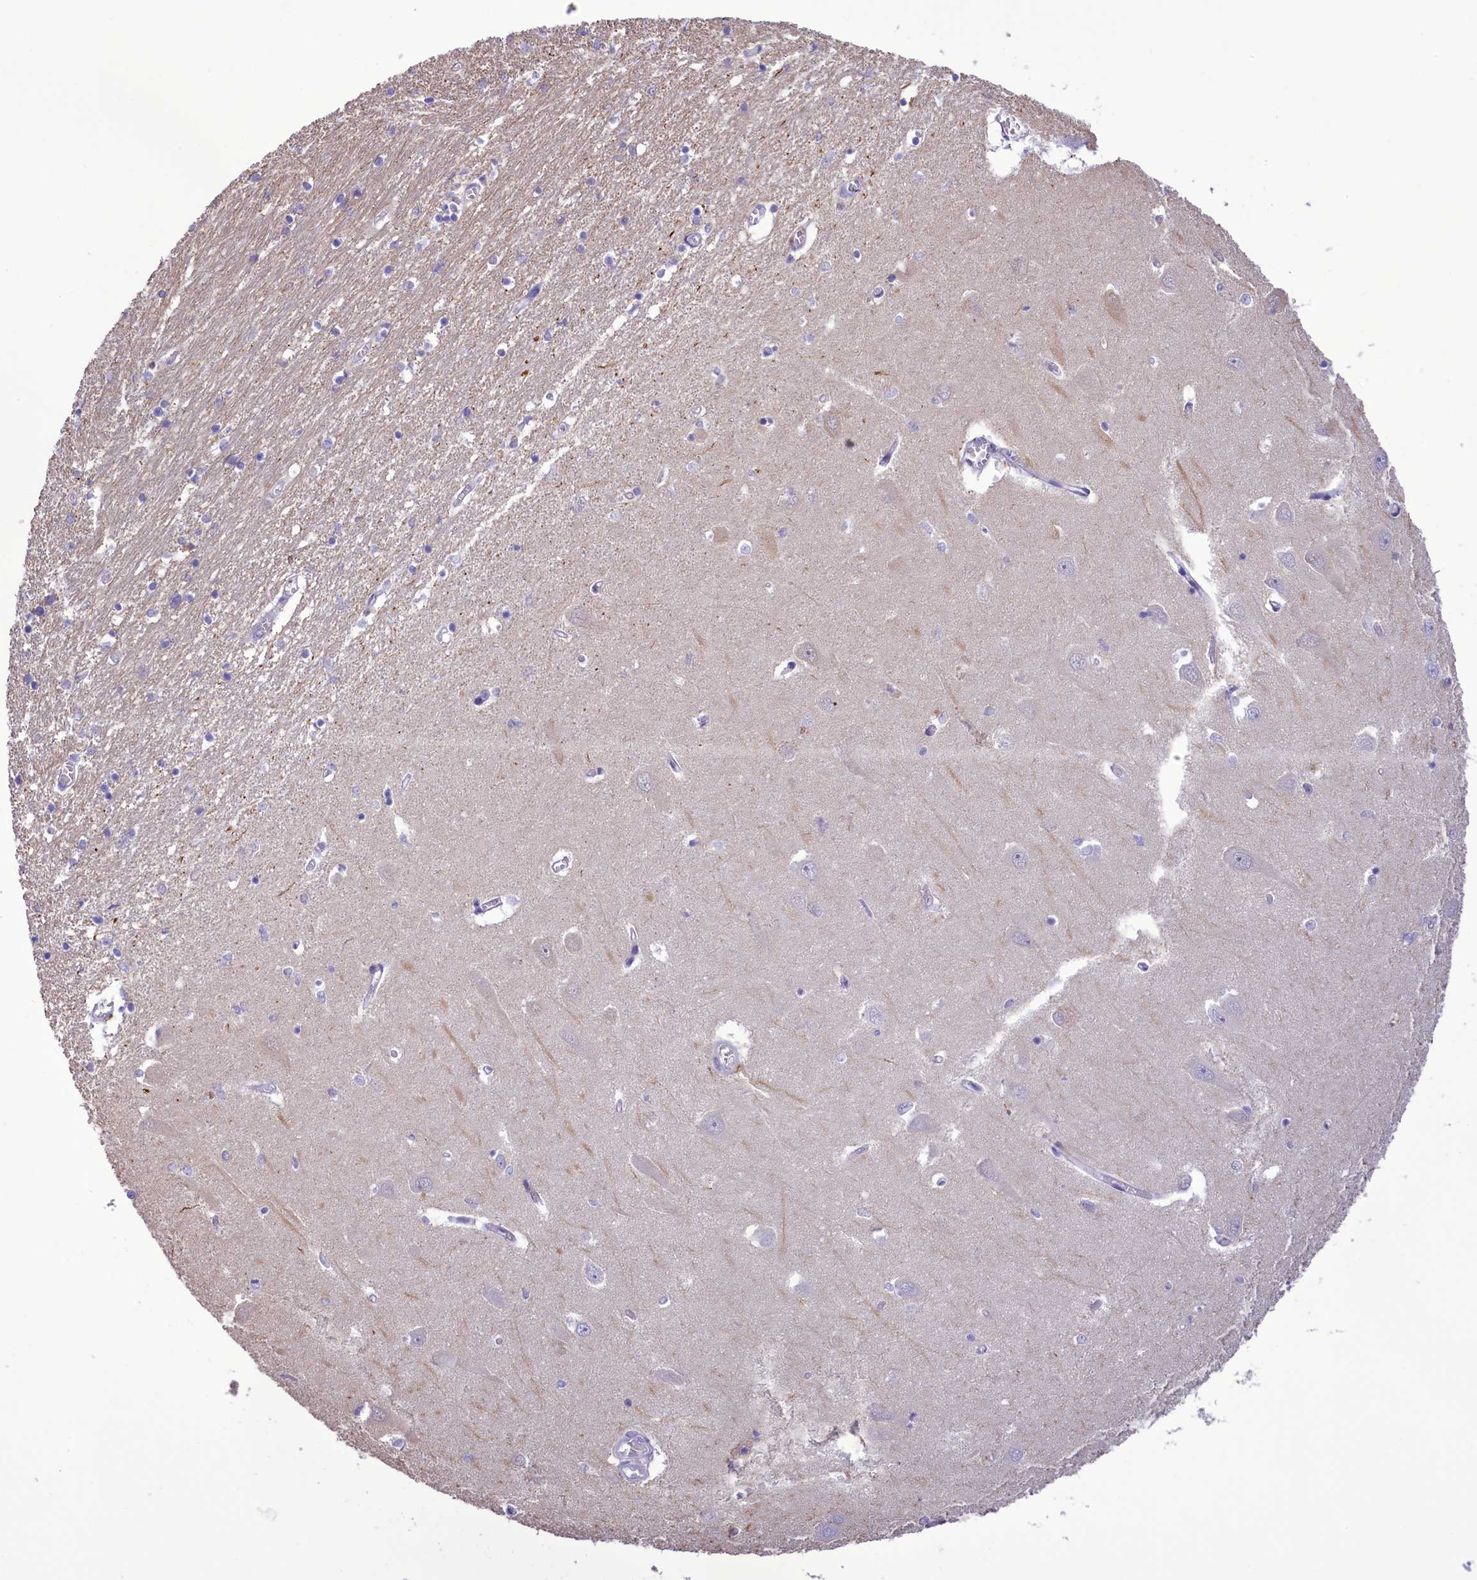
{"staining": {"intensity": "negative", "quantity": "none", "location": "none"}, "tissue": "hippocampus", "cell_type": "Glial cells", "image_type": "normal", "snomed": [{"axis": "morphology", "description": "Normal tissue, NOS"}, {"axis": "topography", "description": "Hippocampus"}], "caption": "High magnification brightfield microscopy of benign hippocampus stained with DAB (brown) and counterstained with hematoxylin (blue): glial cells show no significant staining. (DAB (3,3'-diaminobenzidine) immunohistochemistry (IHC) visualized using brightfield microscopy, high magnification).", "gene": "FAM149B1", "patient": {"sex": "male", "age": 70}}